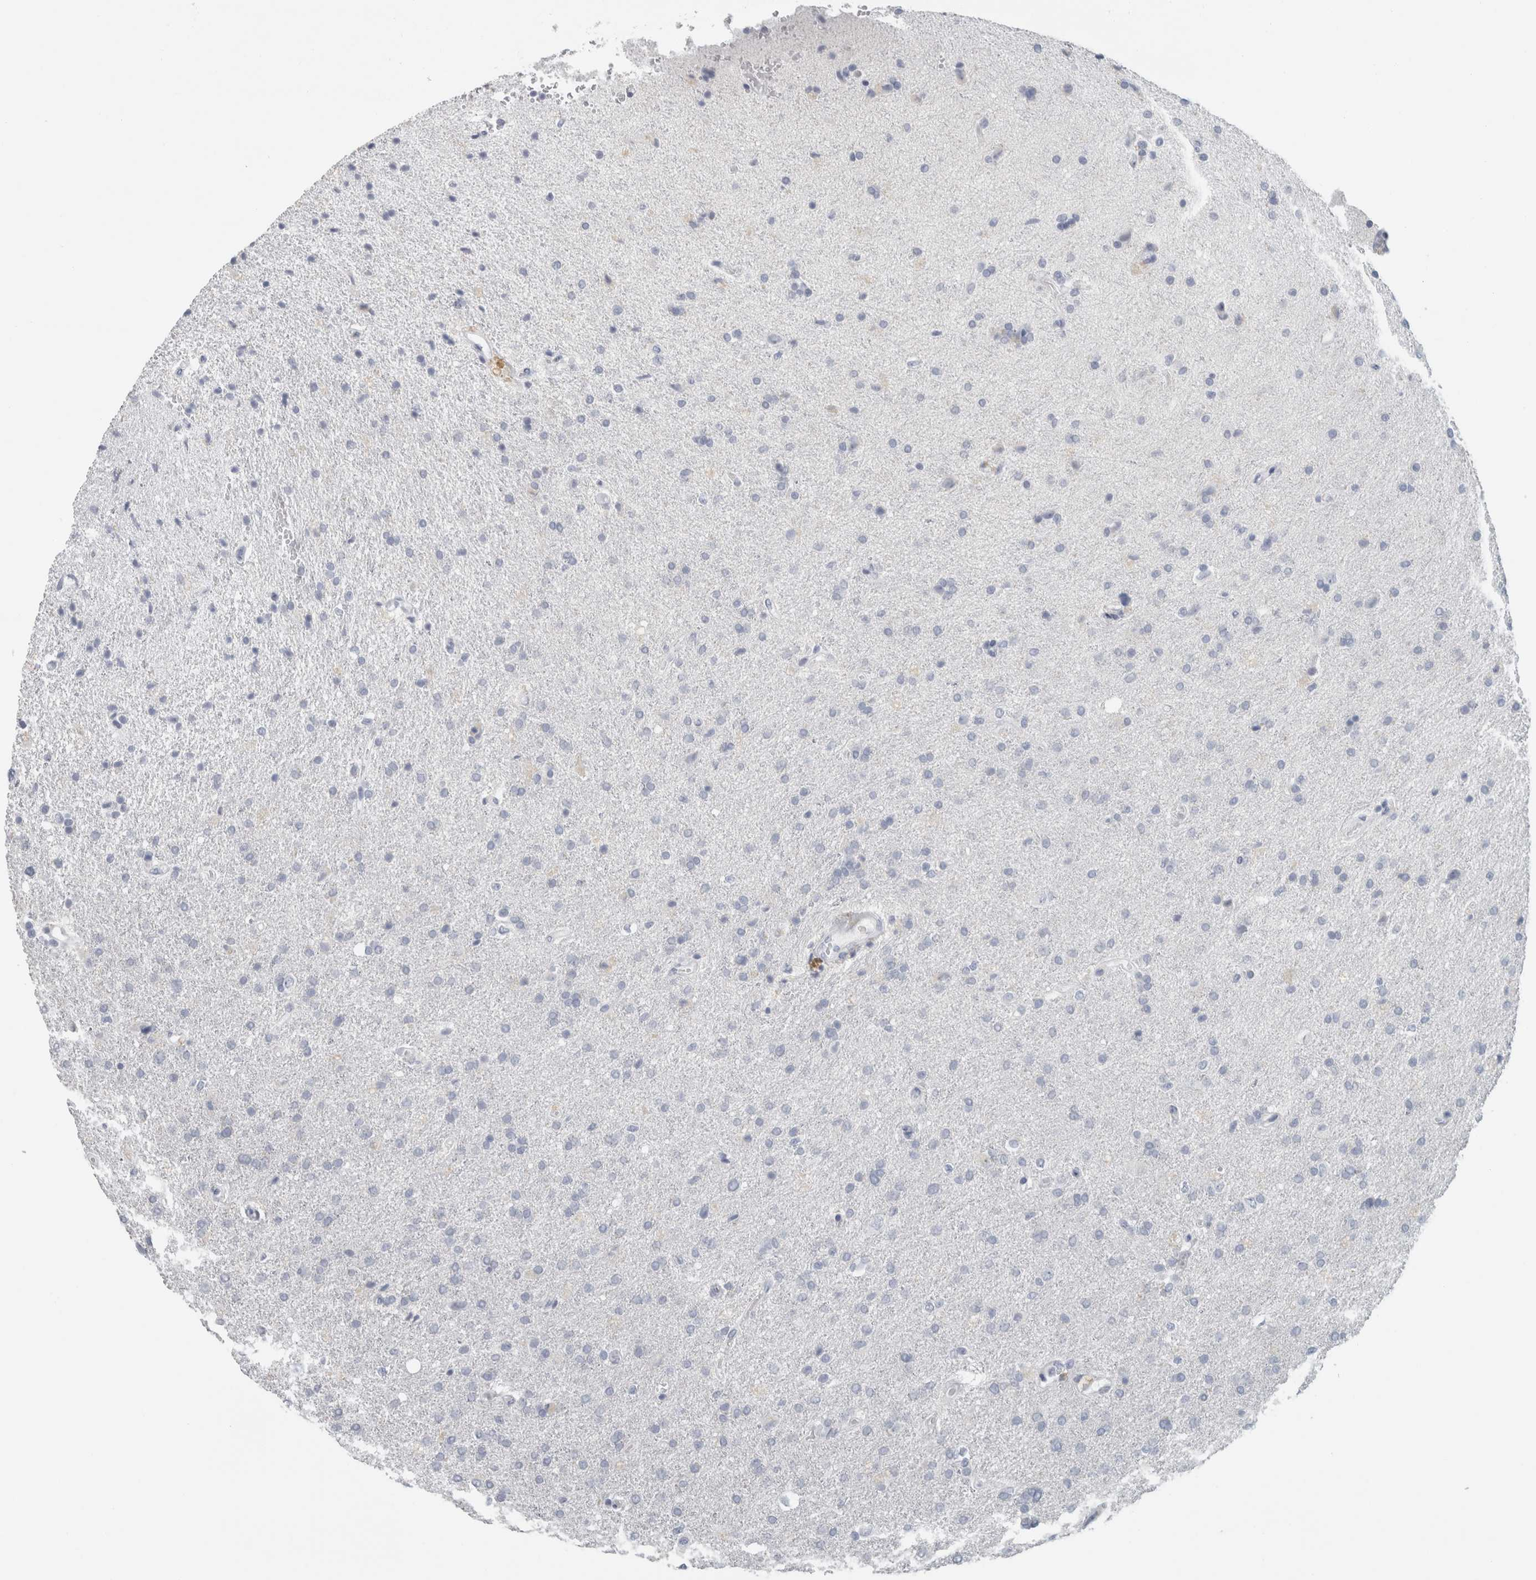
{"staining": {"intensity": "negative", "quantity": "none", "location": "none"}, "tissue": "glioma", "cell_type": "Tumor cells", "image_type": "cancer", "snomed": [{"axis": "morphology", "description": "Glioma, malignant, High grade"}, {"axis": "topography", "description": "Brain"}], "caption": "Tumor cells show no significant staining in high-grade glioma (malignant).", "gene": "SLC28A3", "patient": {"sex": "male", "age": 72}}